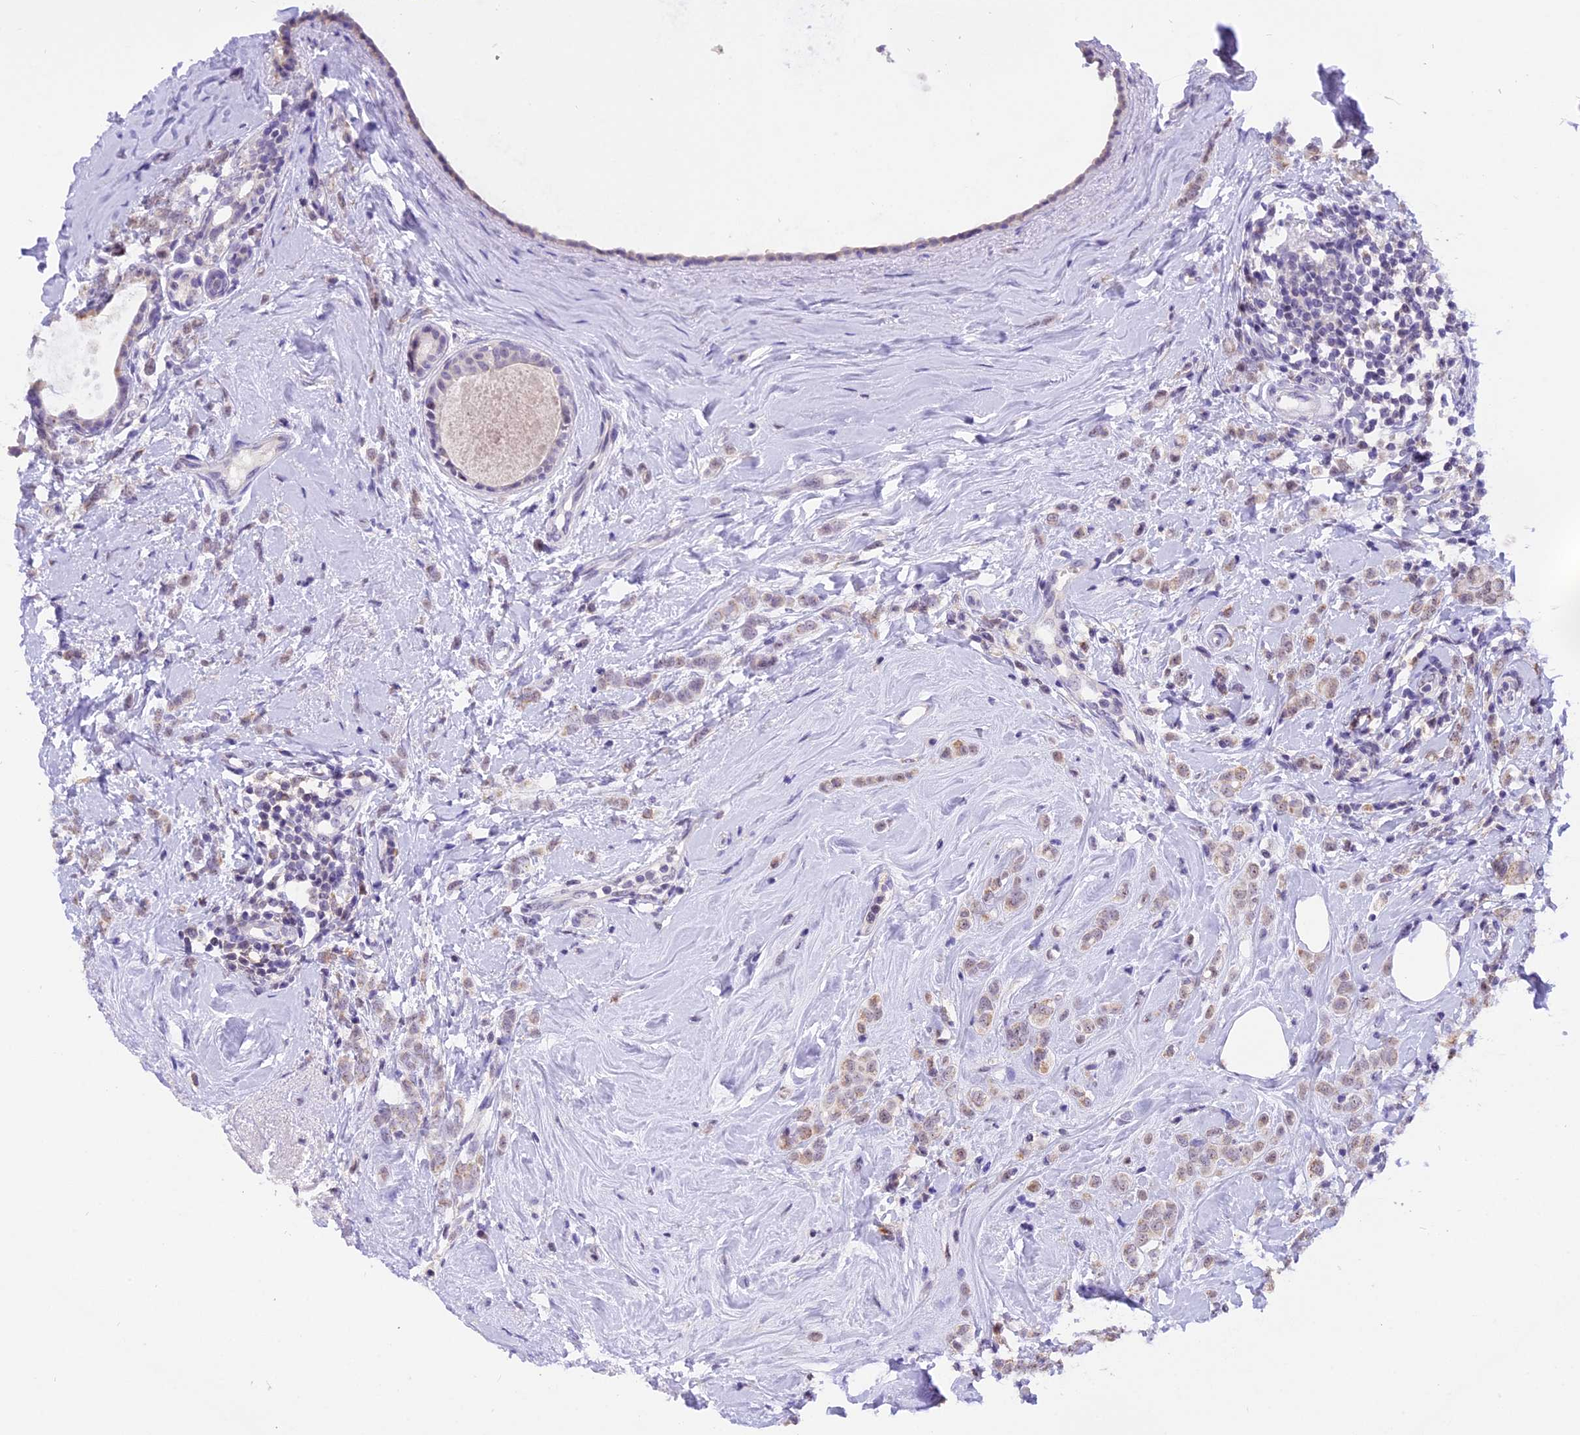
{"staining": {"intensity": "weak", "quantity": "<25%", "location": "cytoplasmic/membranous"}, "tissue": "breast cancer", "cell_type": "Tumor cells", "image_type": "cancer", "snomed": [{"axis": "morphology", "description": "Lobular carcinoma"}, {"axis": "topography", "description": "Breast"}], "caption": "IHC of breast lobular carcinoma displays no positivity in tumor cells. (DAB (3,3'-diaminobenzidine) immunohistochemistry visualized using brightfield microscopy, high magnification).", "gene": "AHSP", "patient": {"sex": "female", "age": 47}}